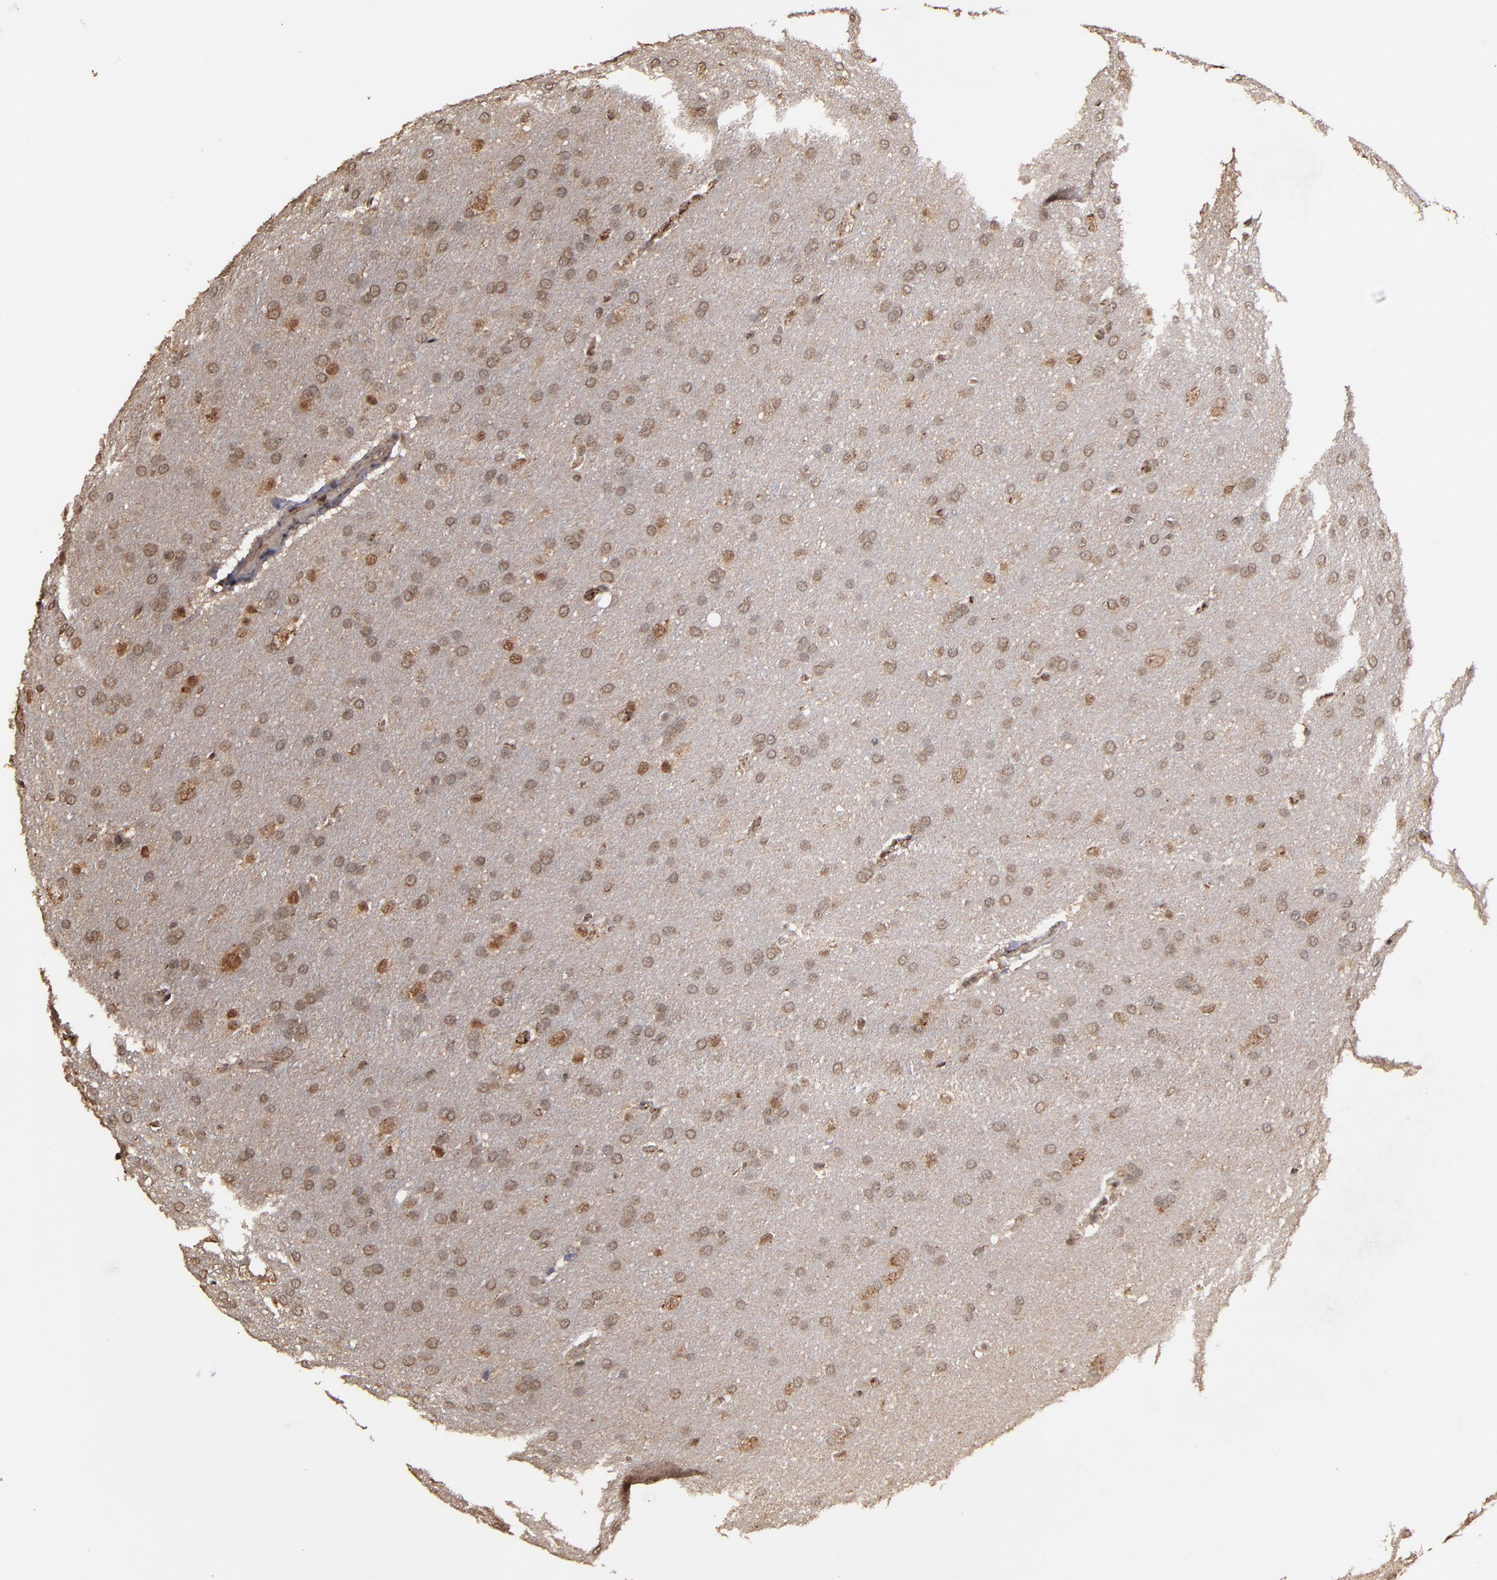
{"staining": {"intensity": "weak", "quantity": ">75%", "location": "cytoplasmic/membranous,nuclear"}, "tissue": "glioma", "cell_type": "Tumor cells", "image_type": "cancer", "snomed": [{"axis": "morphology", "description": "Glioma, malignant, Low grade"}, {"axis": "topography", "description": "Brain"}], "caption": "The histopathology image exhibits staining of malignant glioma (low-grade), revealing weak cytoplasmic/membranous and nuclear protein expression (brown color) within tumor cells. (DAB (3,3'-diaminobenzidine) IHC, brown staining for protein, blue staining for nuclei).", "gene": "NXF2B", "patient": {"sex": "female", "age": 32}}